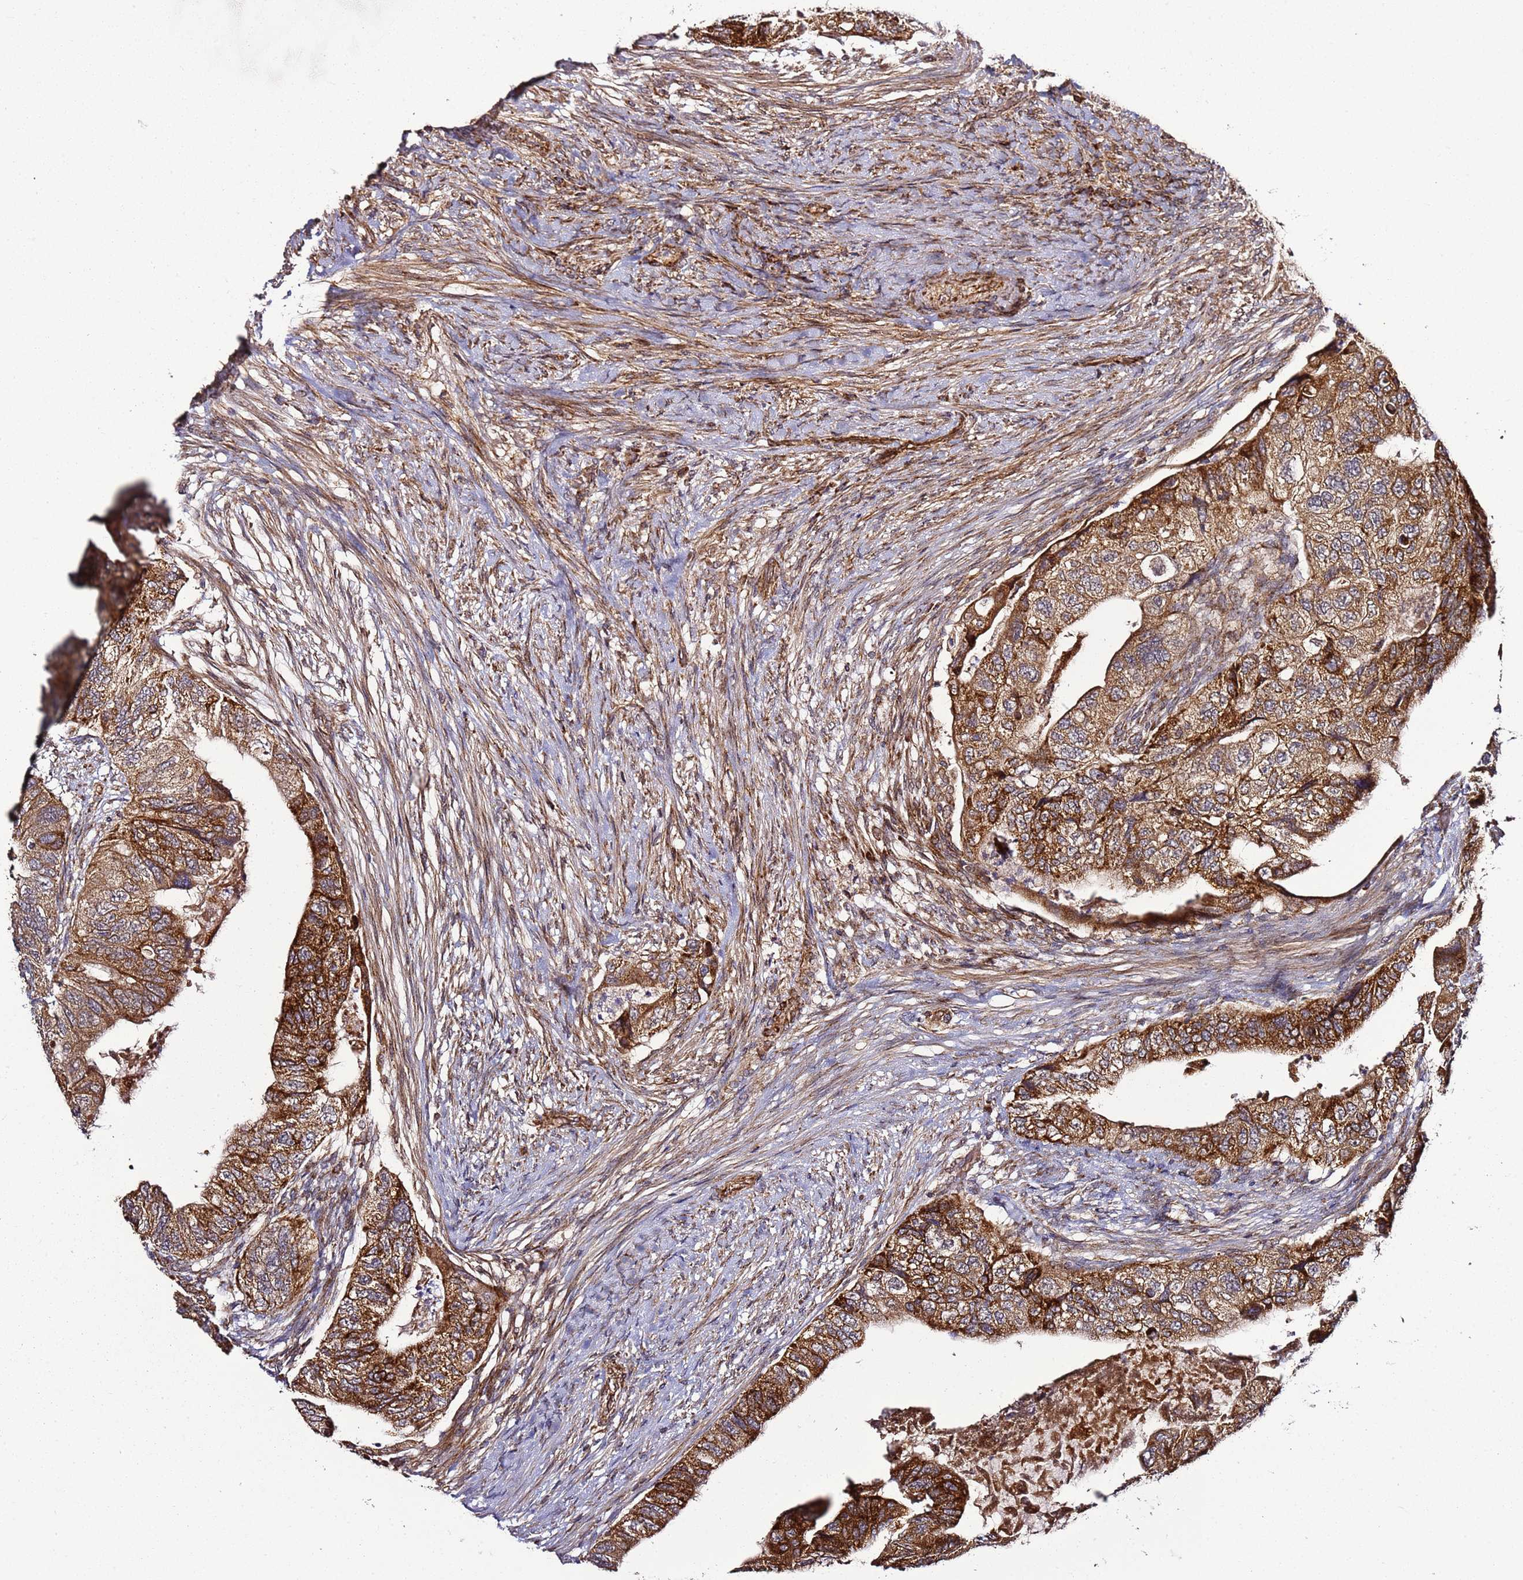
{"staining": {"intensity": "strong", "quantity": ">75%", "location": "cytoplasmic/membranous"}, "tissue": "colorectal cancer", "cell_type": "Tumor cells", "image_type": "cancer", "snomed": [{"axis": "morphology", "description": "Adenocarcinoma, NOS"}, {"axis": "topography", "description": "Rectum"}], "caption": "Protein expression analysis of human colorectal cancer (adenocarcinoma) reveals strong cytoplasmic/membranous expression in about >75% of tumor cells.", "gene": "TM2D2", "patient": {"sex": "male", "age": 63}}